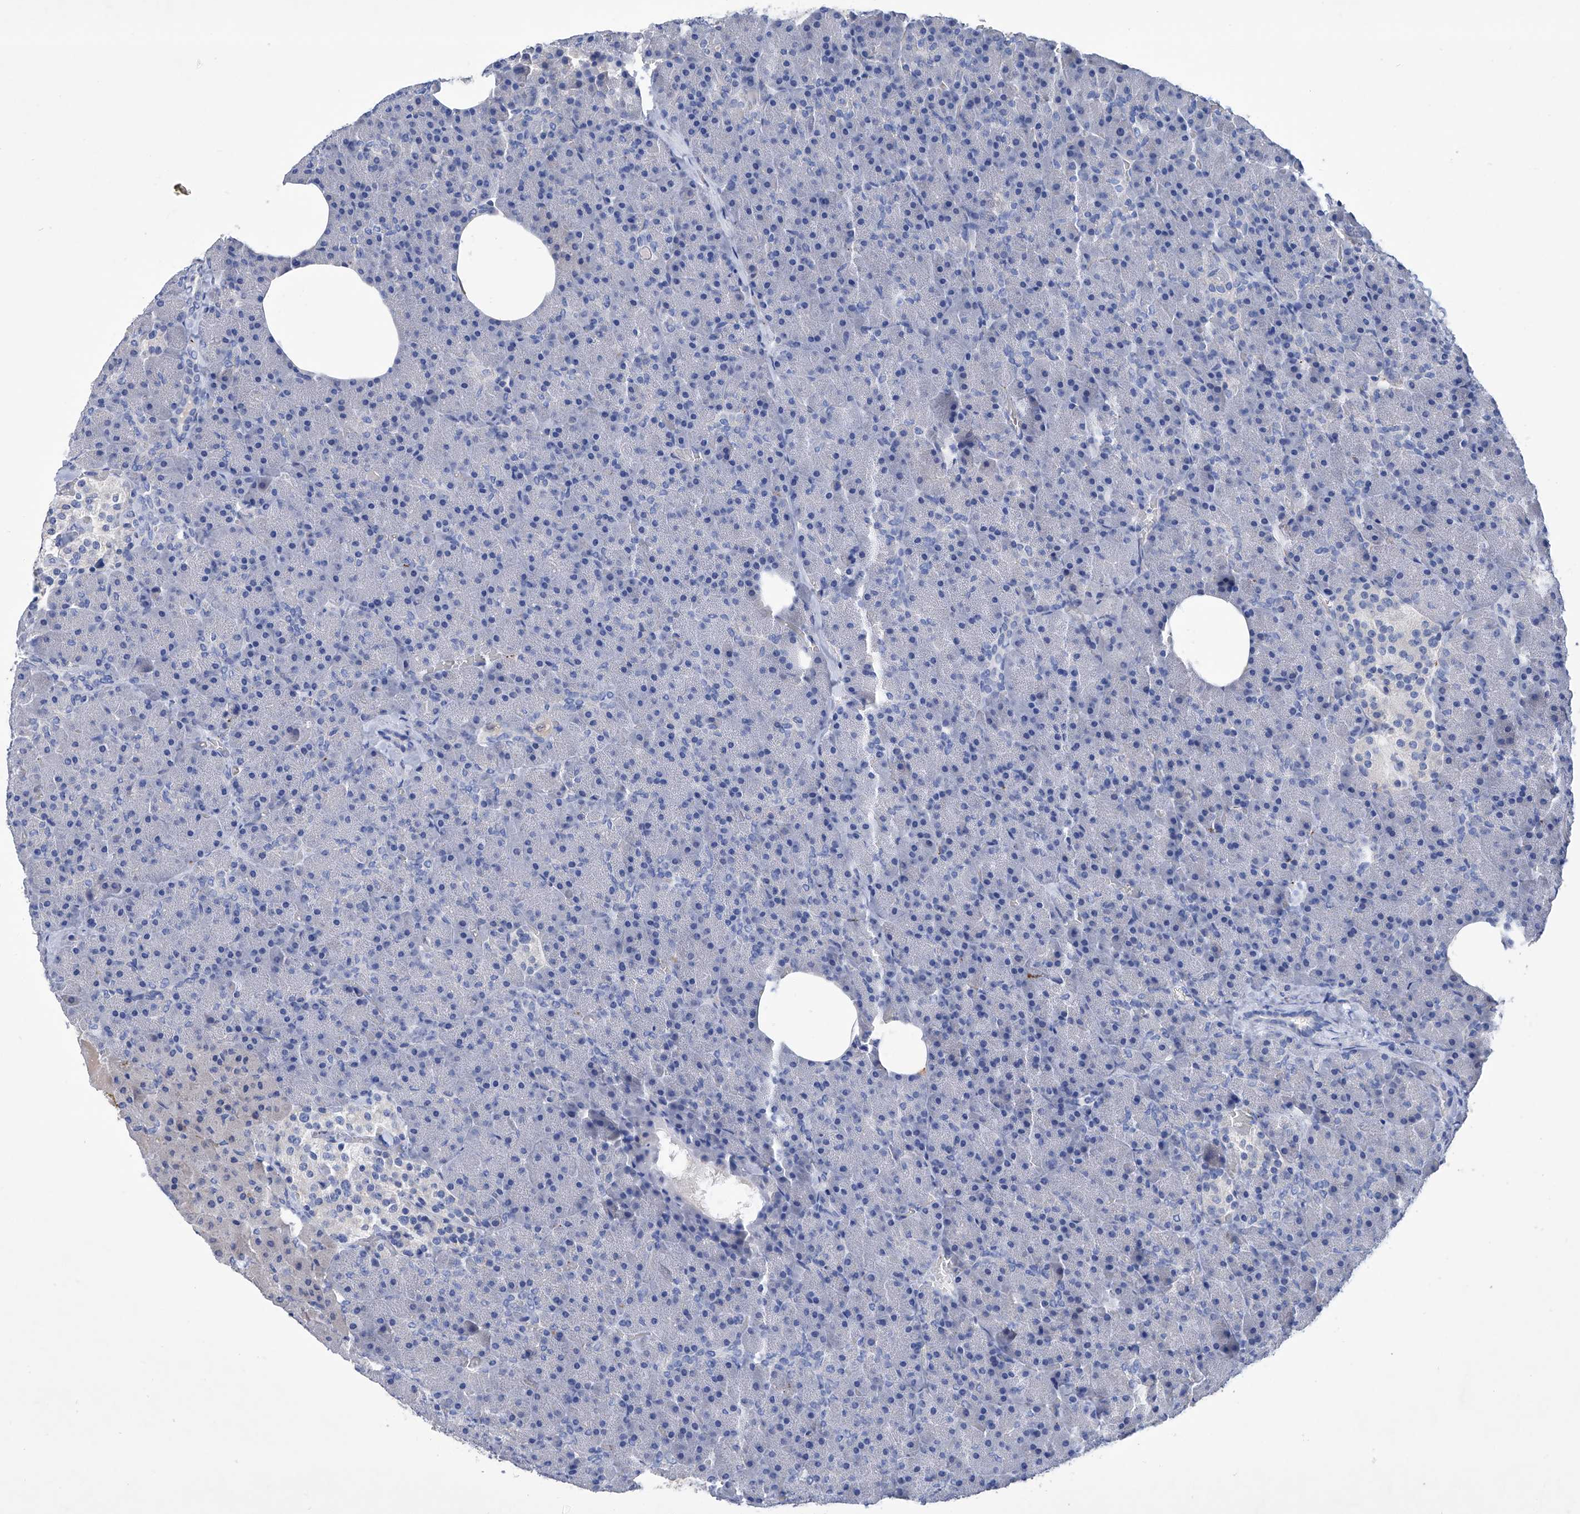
{"staining": {"intensity": "negative", "quantity": "none", "location": "none"}, "tissue": "pancreas", "cell_type": "Exocrine glandular cells", "image_type": "normal", "snomed": [{"axis": "morphology", "description": "Normal tissue, NOS"}, {"axis": "morphology", "description": "Carcinoid, malignant, NOS"}, {"axis": "topography", "description": "Pancreas"}], "caption": "A high-resolution micrograph shows immunohistochemistry staining of normal pancreas, which reveals no significant positivity in exocrine glandular cells.", "gene": "GPT", "patient": {"sex": "female", "age": 35}}